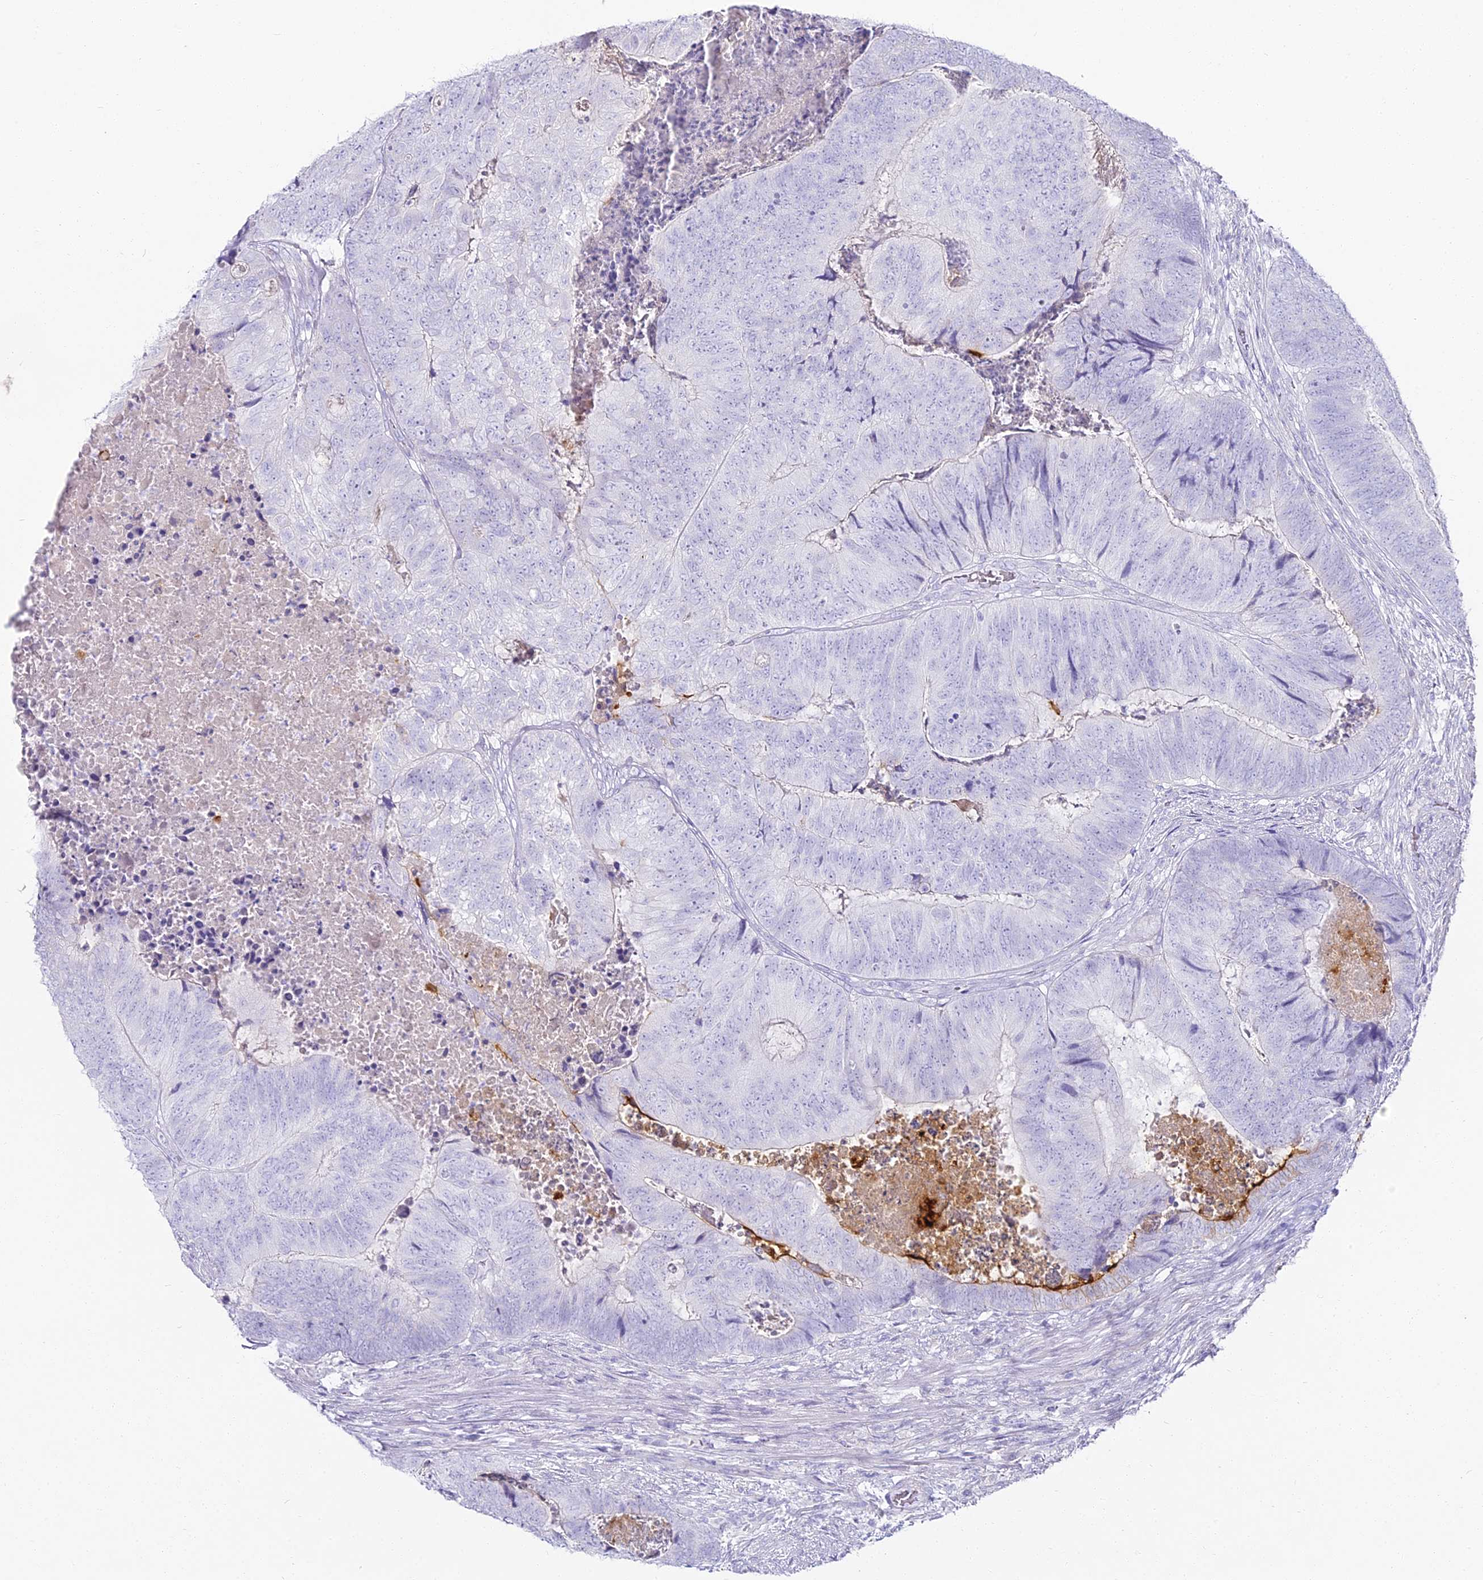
{"staining": {"intensity": "negative", "quantity": "none", "location": "none"}, "tissue": "colorectal cancer", "cell_type": "Tumor cells", "image_type": "cancer", "snomed": [{"axis": "morphology", "description": "Adenocarcinoma, NOS"}, {"axis": "topography", "description": "Colon"}], "caption": "DAB (3,3'-diaminobenzidine) immunohistochemical staining of colorectal cancer (adenocarcinoma) demonstrates no significant positivity in tumor cells.", "gene": "ALPG", "patient": {"sex": "female", "age": 67}}